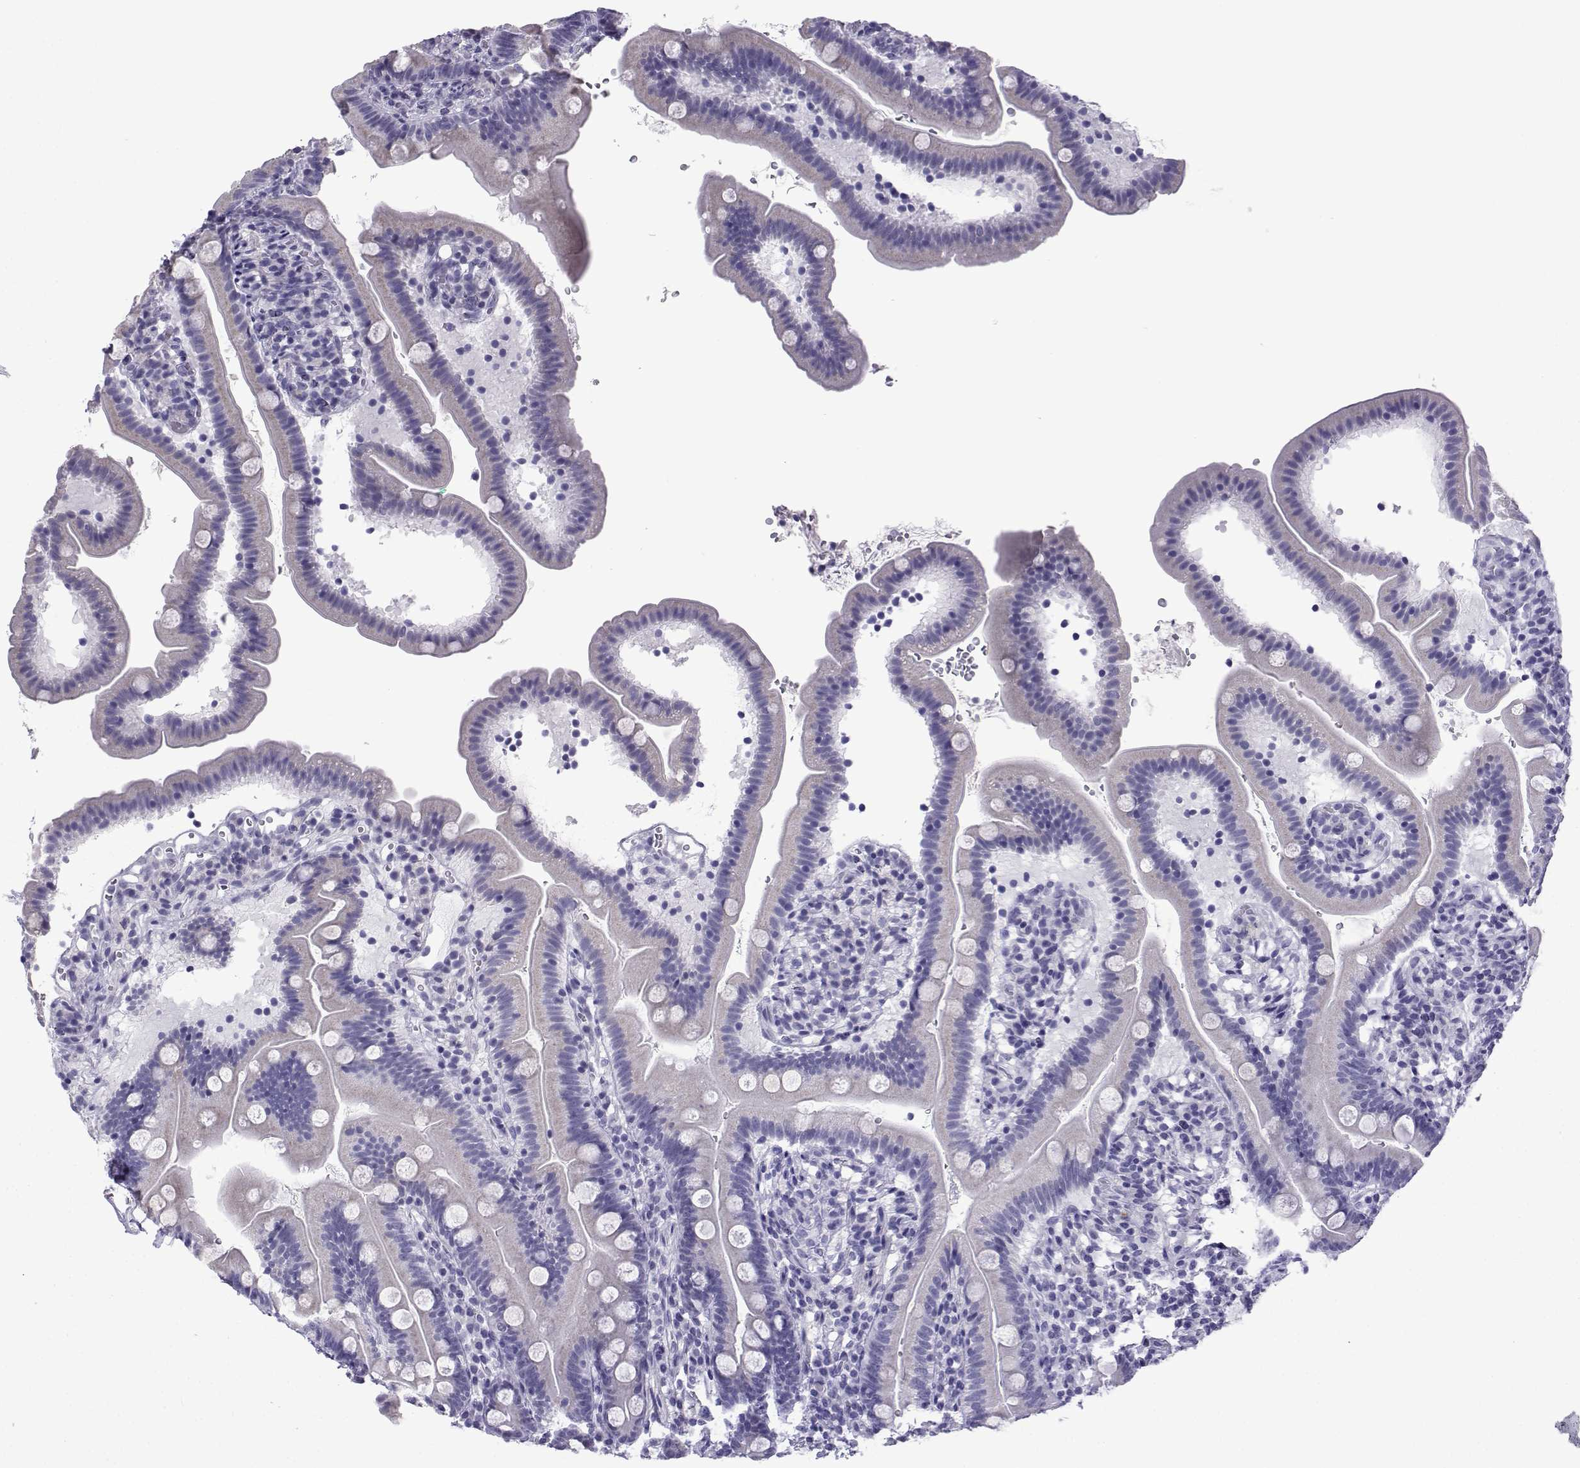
{"staining": {"intensity": "negative", "quantity": "none", "location": "none"}, "tissue": "duodenum", "cell_type": "Glandular cells", "image_type": "normal", "snomed": [{"axis": "morphology", "description": "Normal tissue, NOS"}, {"axis": "topography", "description": "Duodenum"}], "caption": "An IHC photomicrograph of normal duodenum is shown. There is no staining in glandular cells of duodenum. (Brightfield microscopy of DAB (3,3'-diaminobenzidine) IHC at high magnification).", "gene": "ACRBP", "patient": {"sex": "female", "age": 67}}